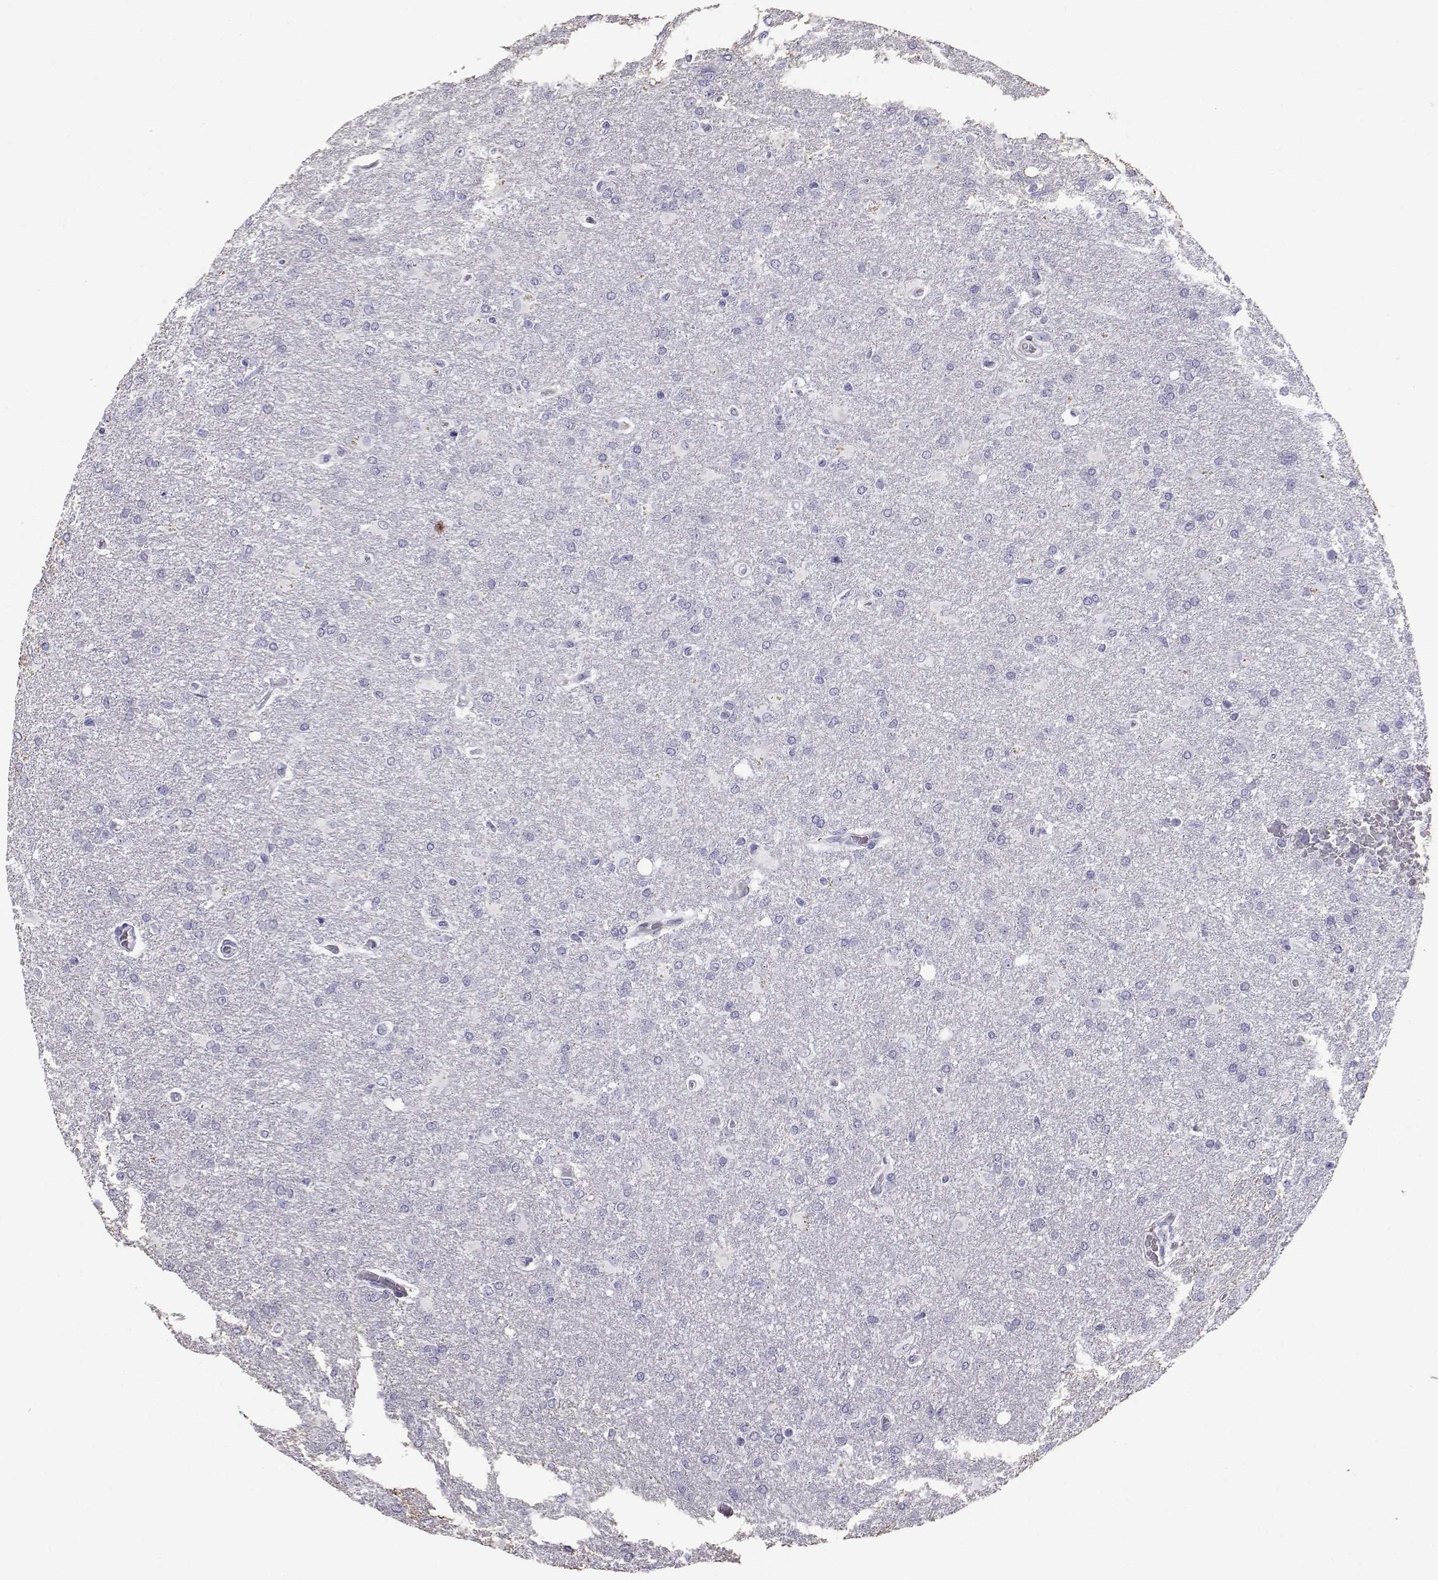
{"staining": {"intensity": "negative", "quantity": "none", "location": "none"}, "tissue": "glioma", "cell_type": "Tumor cells", "image_type": "cancer", "snomed": [{"axis": "morphology", "description": "Glioma, malignant, High grade"}, {"axis": "topography", "description": "Brain"}], "caption": "Glioma was stained to show a protein in brown. There is no significant expression in tumor cells. Nuclei are stained in blue.", "gene": "RD3", "patient": {"sex": "male", "age": 68}}